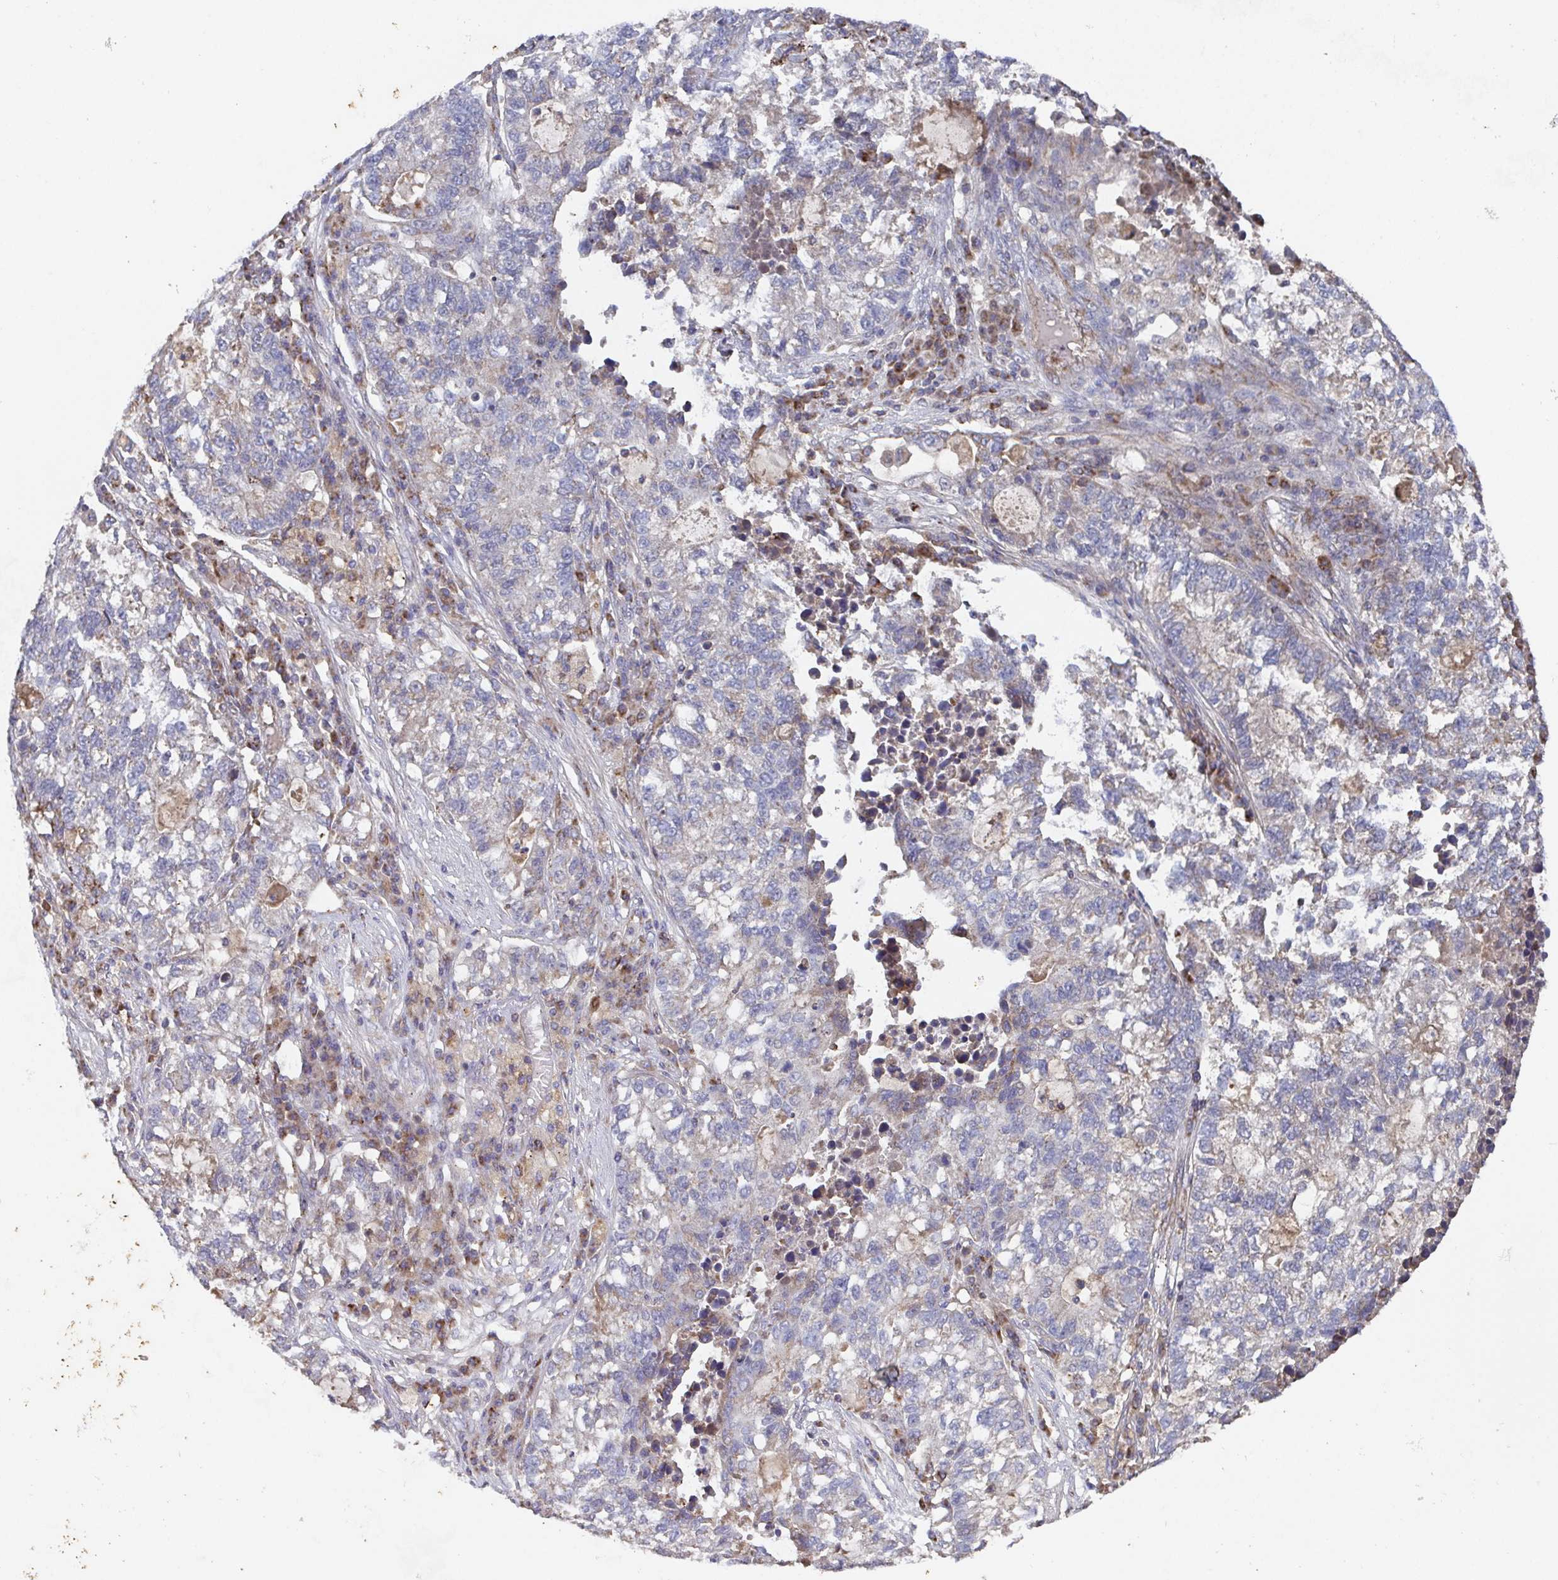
{"staining": {"intensity": "negative", "quantity": "none", "location": "none"}, "tissue": "lung cancer", "cell_type": "Tumor cells", "image_type": "cancer", "snomed": [{"axis": "morphology", "description": "Adenocarcinoma, NOS"}, {"axis": "topography", "description": "Lung"}], "caption": "Tumor cells show no significant protein staining in lung cancer.", "gene": "MT-ND3", "patient": {"sex": "male", "age": 57}}